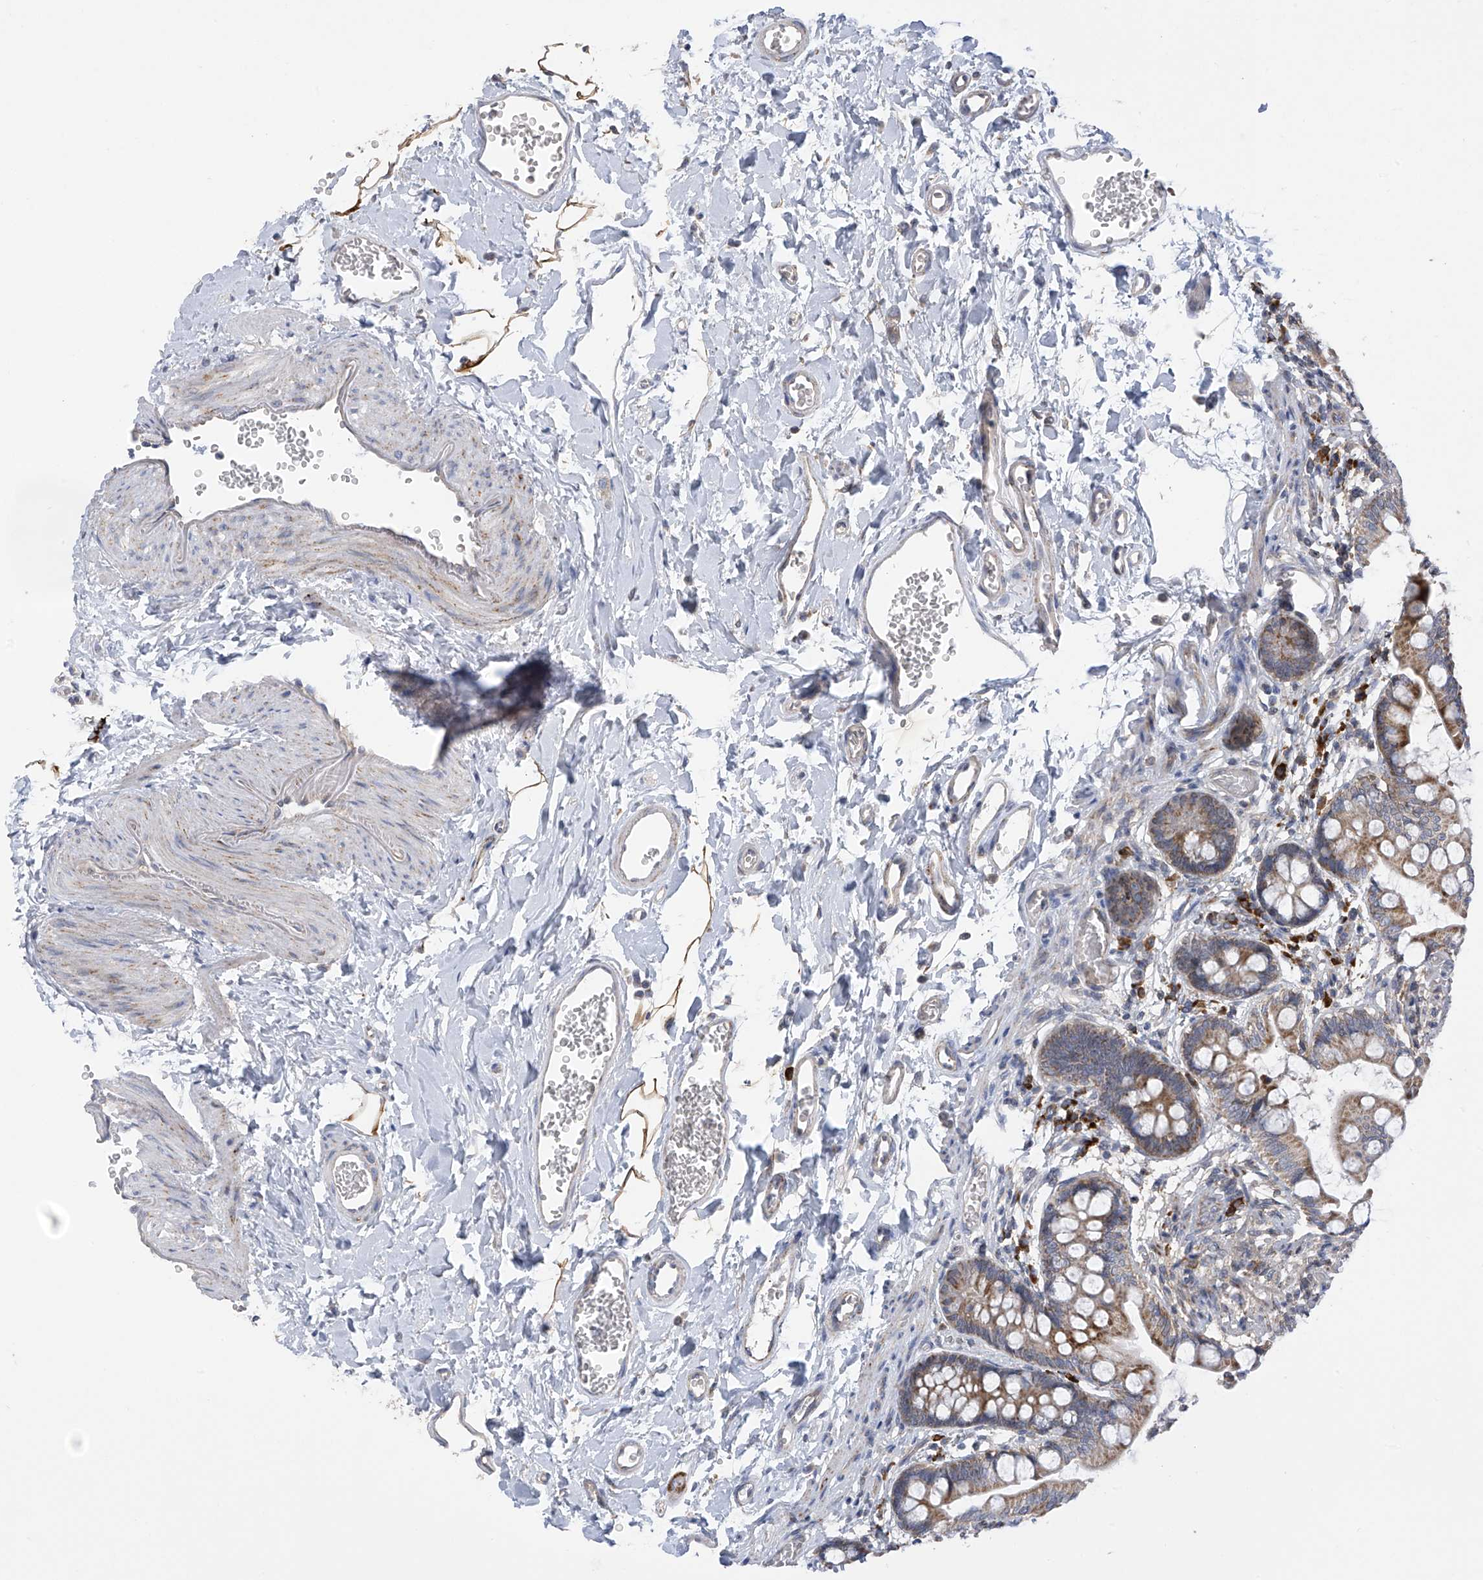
{"staining": {"intensity": "moderate", "quantity": ">75%", "location": "cytoplasmic/membranous"}, "tissue": "small intestine", "cell_type": "Glandular cells", "image_type": "normal", "snomed": [{"axis": "morphology", "description": "Normal tissue, NOS"}, {"axis": "topography", "description": "Small intestine"}], "caption": "DAB (3,3'-diaminobenzidine) immunohistochemical staining of benign small intestine exhibits moderate cytoplasmic/membranous protein expression in approximately >75% of glandular cells.", "gene": "SLCO4A1", "patient": {"sex": "male", "age": 52}}